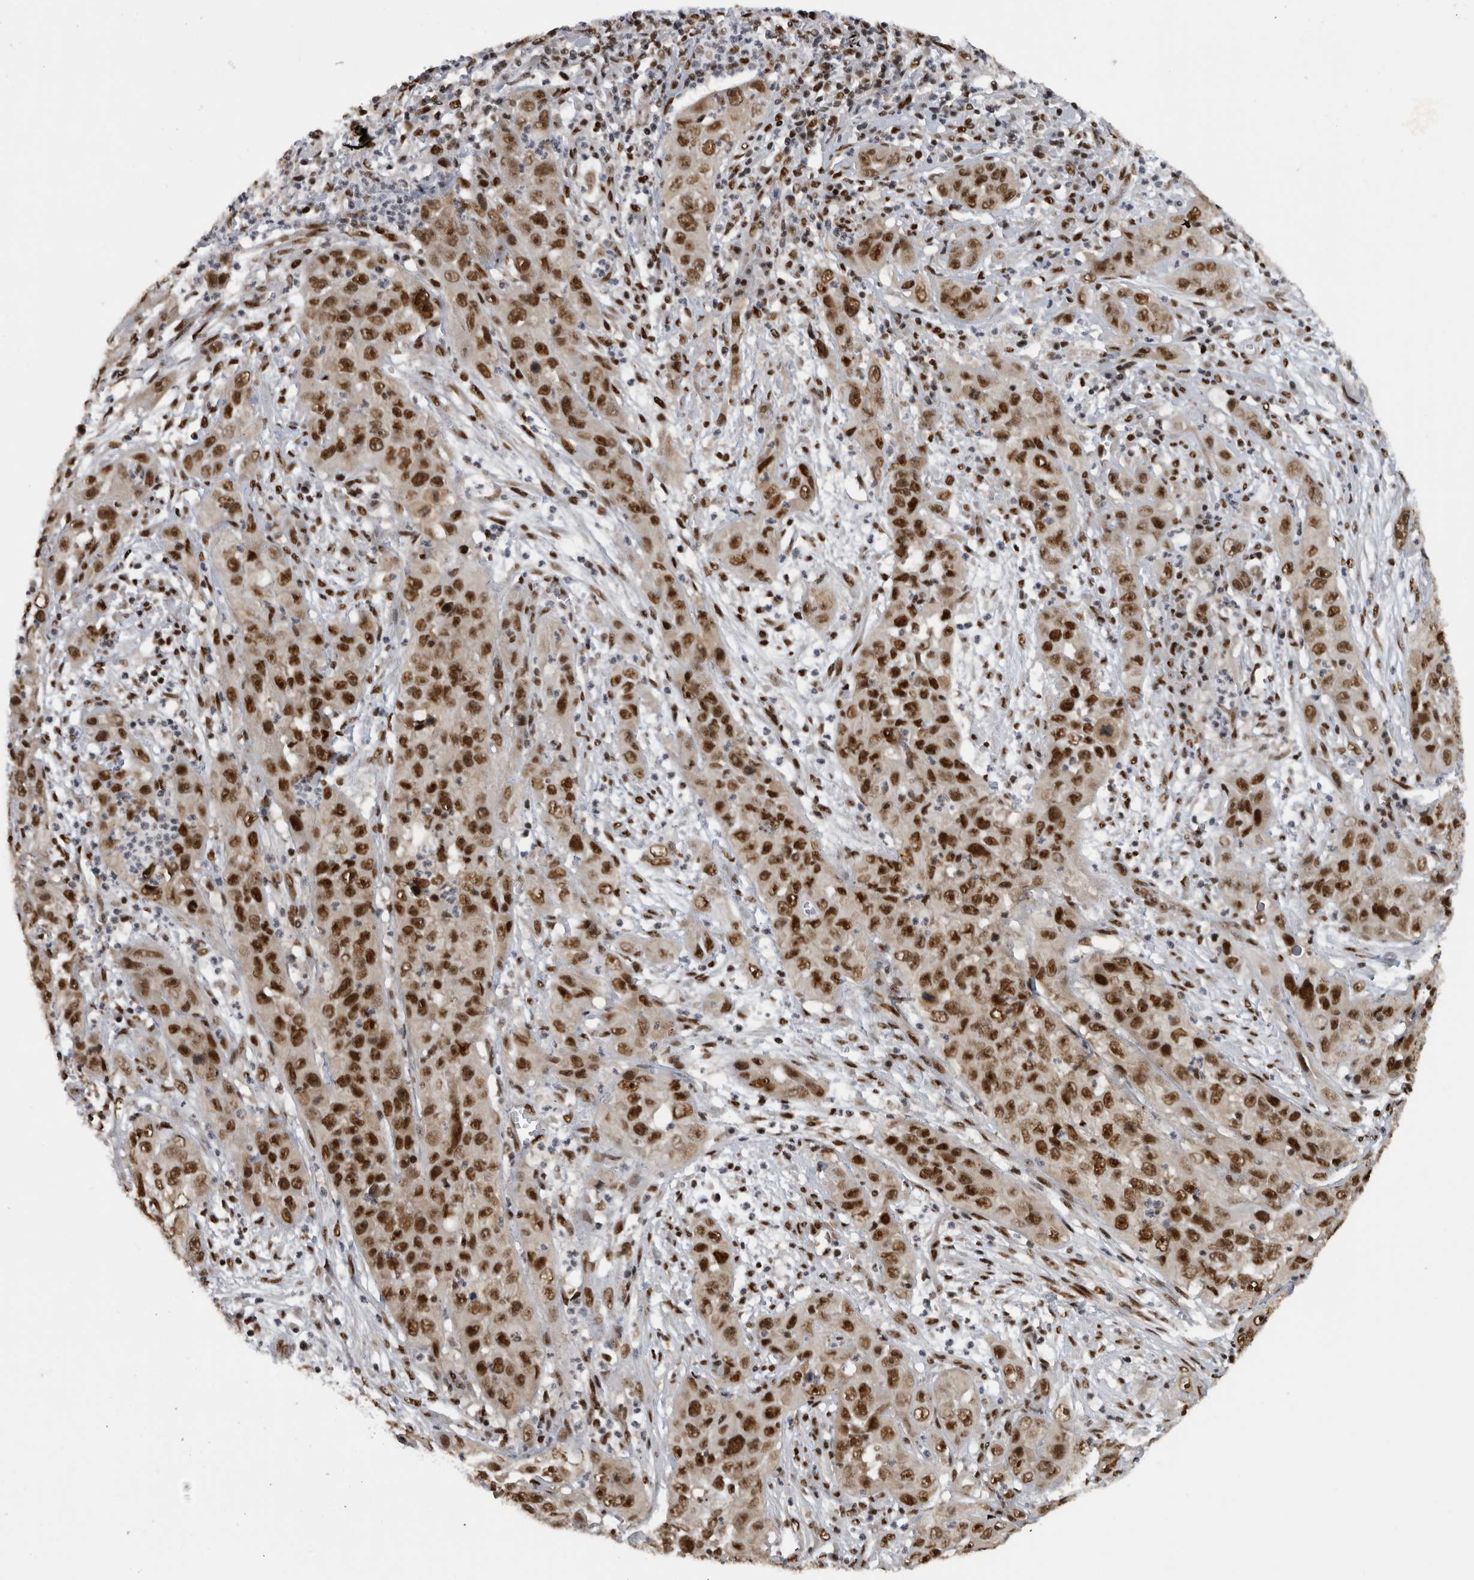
{"staining": {"intensity": "strong", "quantity": ">75%", "location": "nuclear"}, "tissue": "cervical cancer", "cell_type": "Tumor cells", "image_type": "cancer", "snomed": [{"axis": "morphology", "description": "Squamous cell carcinoma, NOS"}, {"axis": "topography", "description": "Cervix"}], "caption": "Cervical cancer (squamous cell carcinoma) tissue exhibits strong nuclear expression in about >75% of tumor cells", "gene": "ZSCAN2", "patient": {"sex": "female", "age": 32}}